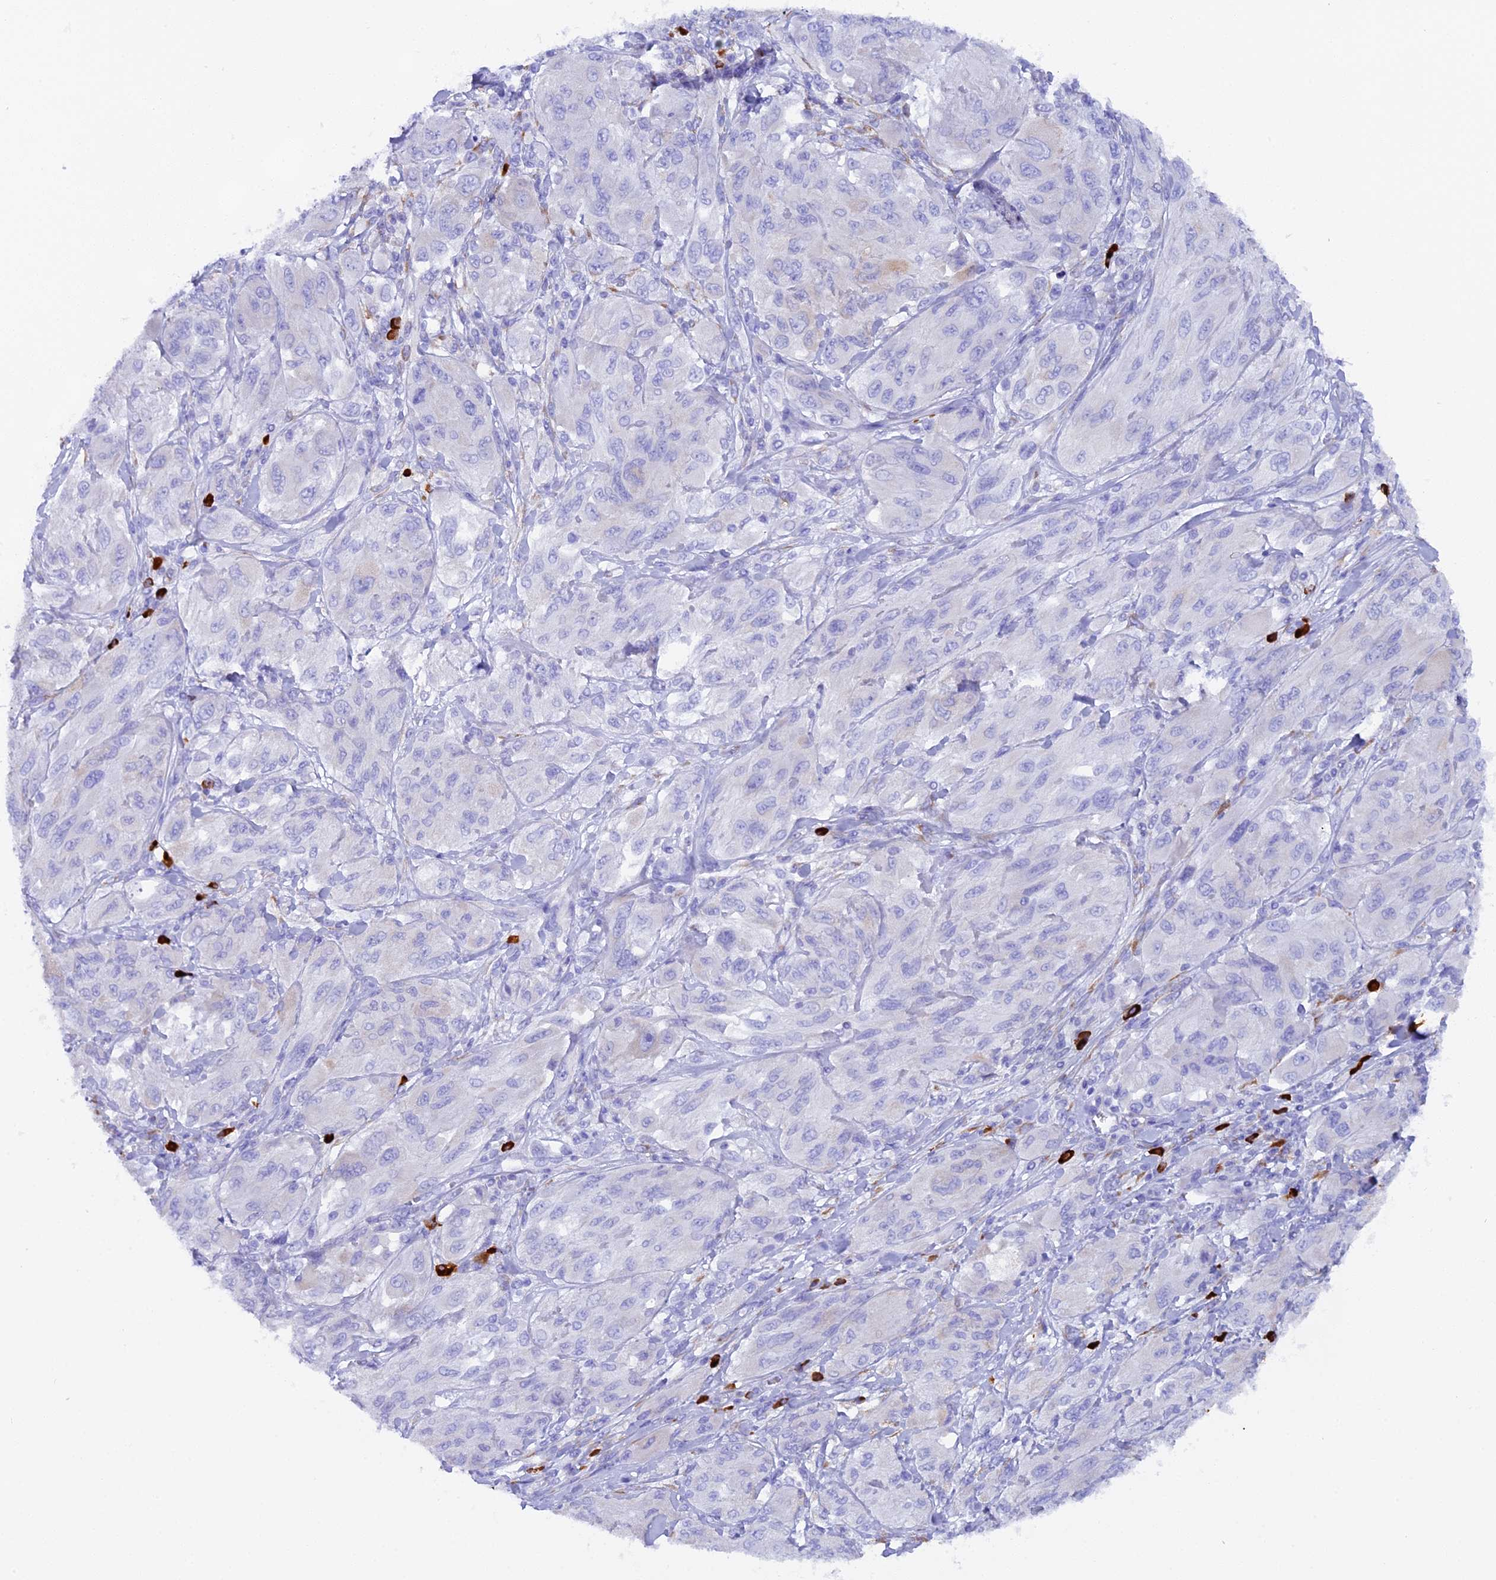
{"staining": {"intensity": "negative", "quantity": "none", "location": "none"}, "tissue": "melanoma", "cell_type": "Tumor cells", "image_type": "cancer", "snomed": [{"axis": "morphology", "description": "Malignant melanoma, NOS"}, {"axis": "topography", "description": "Skin"}], "caption": "This histopathology image is of malignant melanoma stained with immunohistochemistry to label a protein in brown with the nuclei are counter-stained blue. There is no positivity in tumor cells.", "gene": "FKBP11", "patient": {"sex": "female", "age": 91}}